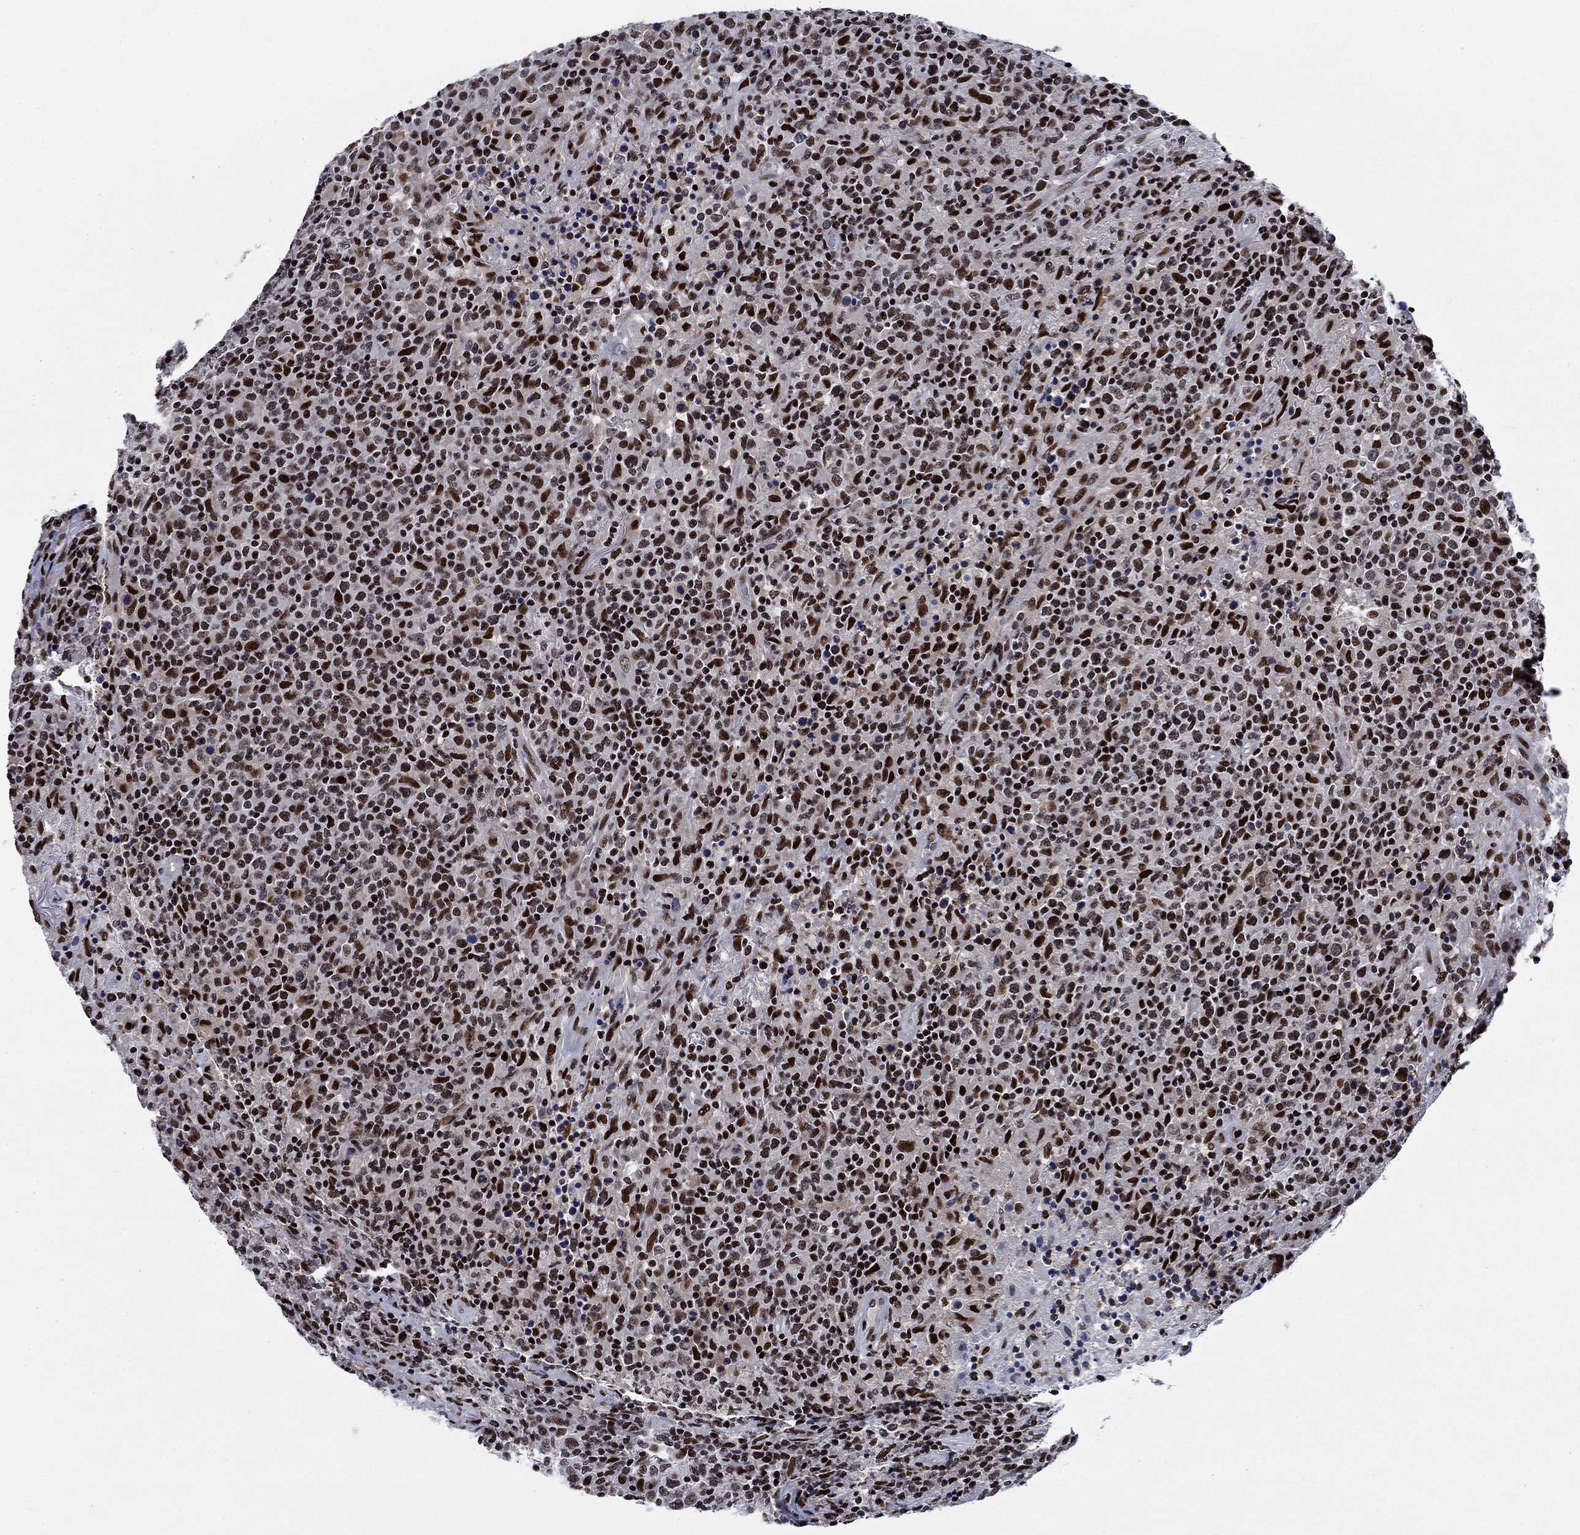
{"staining": {"intensity": "strong", "quantity": ">75%", "location": "nuclear"}, "tissue": "lymphoma", "cell_type": "Tumor cells", "image_type": "cancer", "snomed": [{"axis": "morphology", "description": "Malignant lymphoma, non-Hodgkin's type, High grade"}, {"axis": "topography", "description": "Lung"}], "caption": "The image exhibits immunohistochemical staining of lymphoma. There is strong nuclear positivity is appreciated in approximately >75% of tumor cells.", "gene": "RPRD1B", "patient": {"sex": "male", "age": 79}}